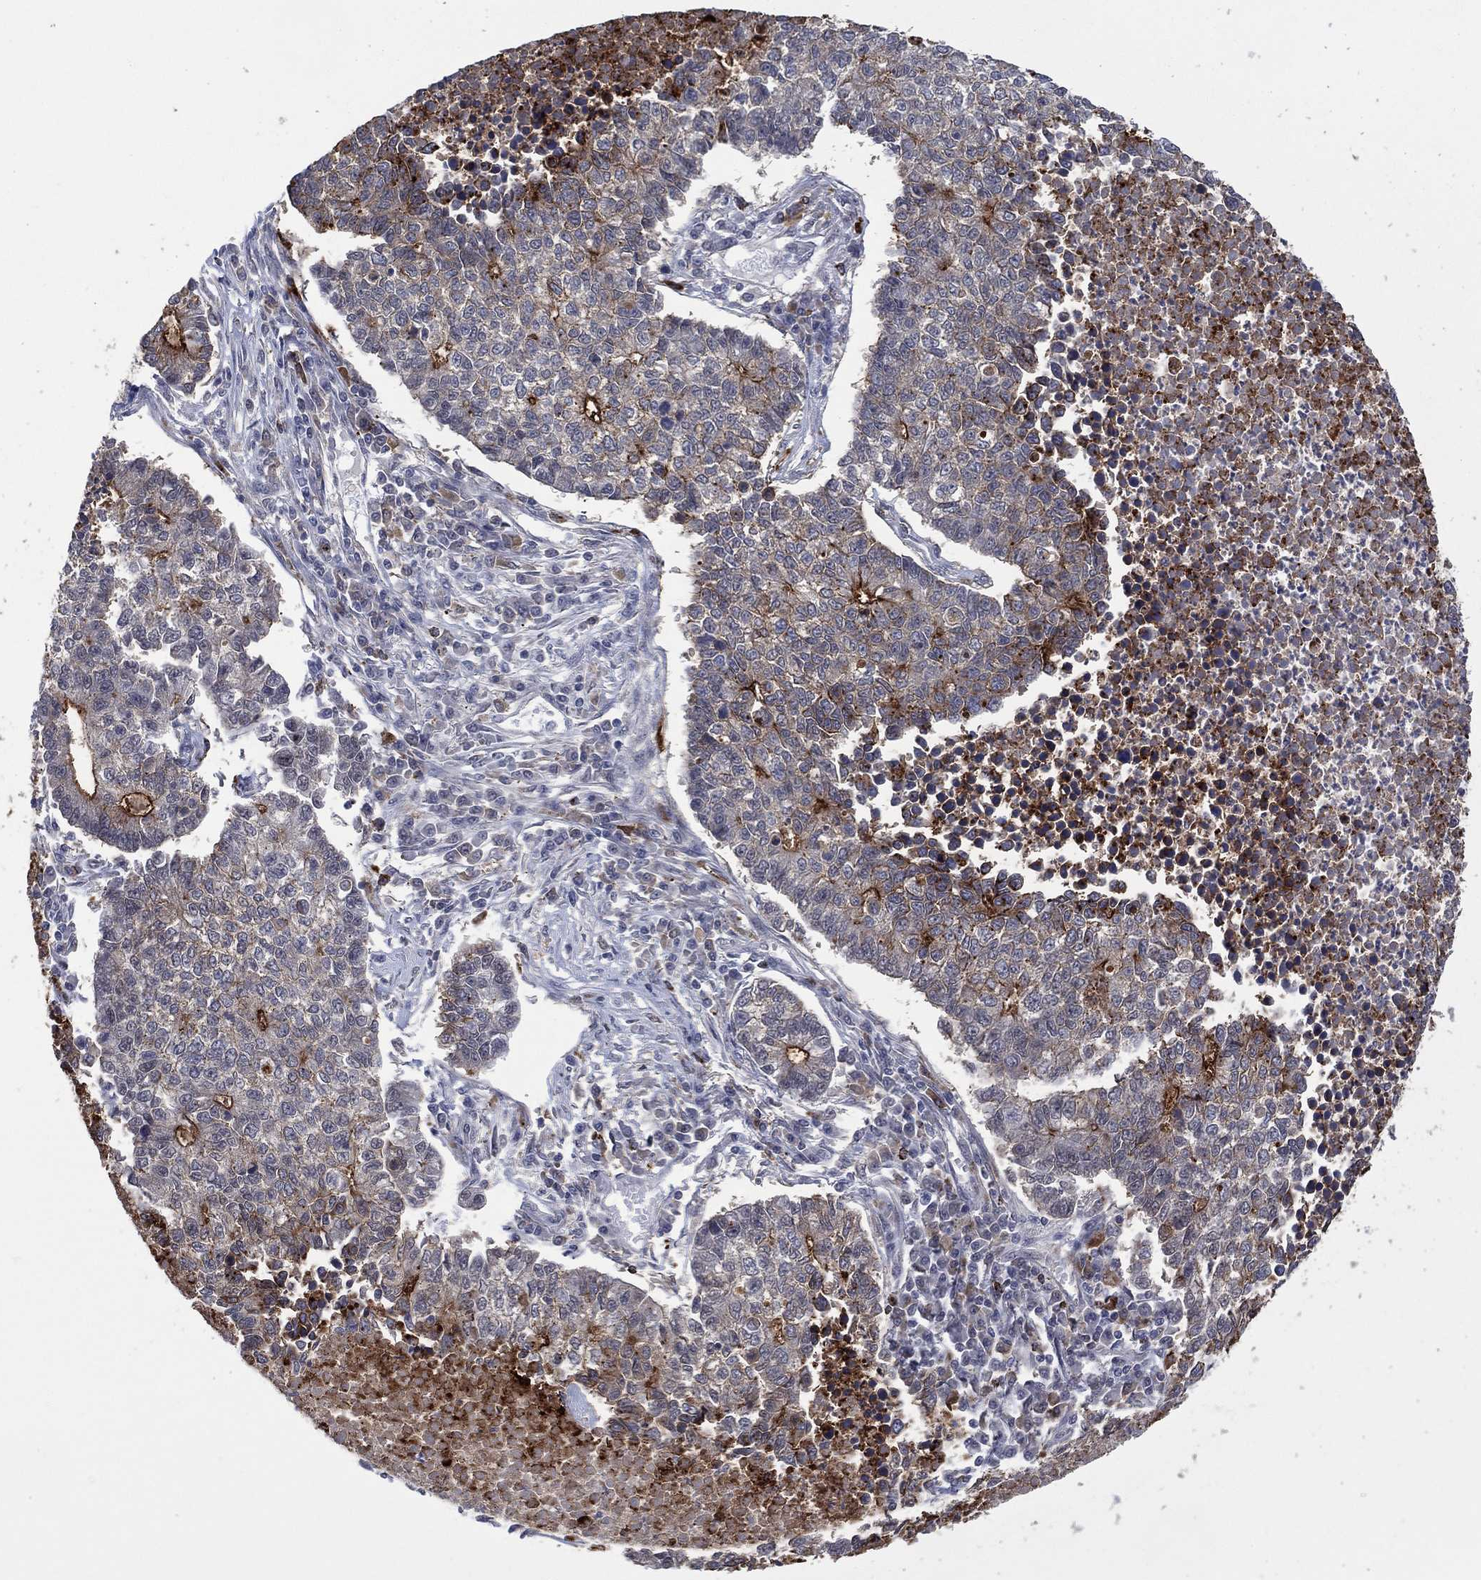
{"staining": {"intensity": "moderate", "quantity": "<25%", "location": "cytoplasmic/membranous"}, "tissue": "lung cancer", "cell_type": "Tumor cells", "image_type": "cancer", "snomed": [{"axis": "morphology", "description": "Adenocarcinoma, NOS"}, {"axis": "topography", "description": "Lung"}], "caption": "The histopathology image reveals immunohistochemical staining of lung cancer (adenocarcinoma). There is moderate cytoplasmic/membranous positivity is identified in about <25% of tumor cells.", "gene": "DPP4", "patient": {"sex": "male", "age": 57}}